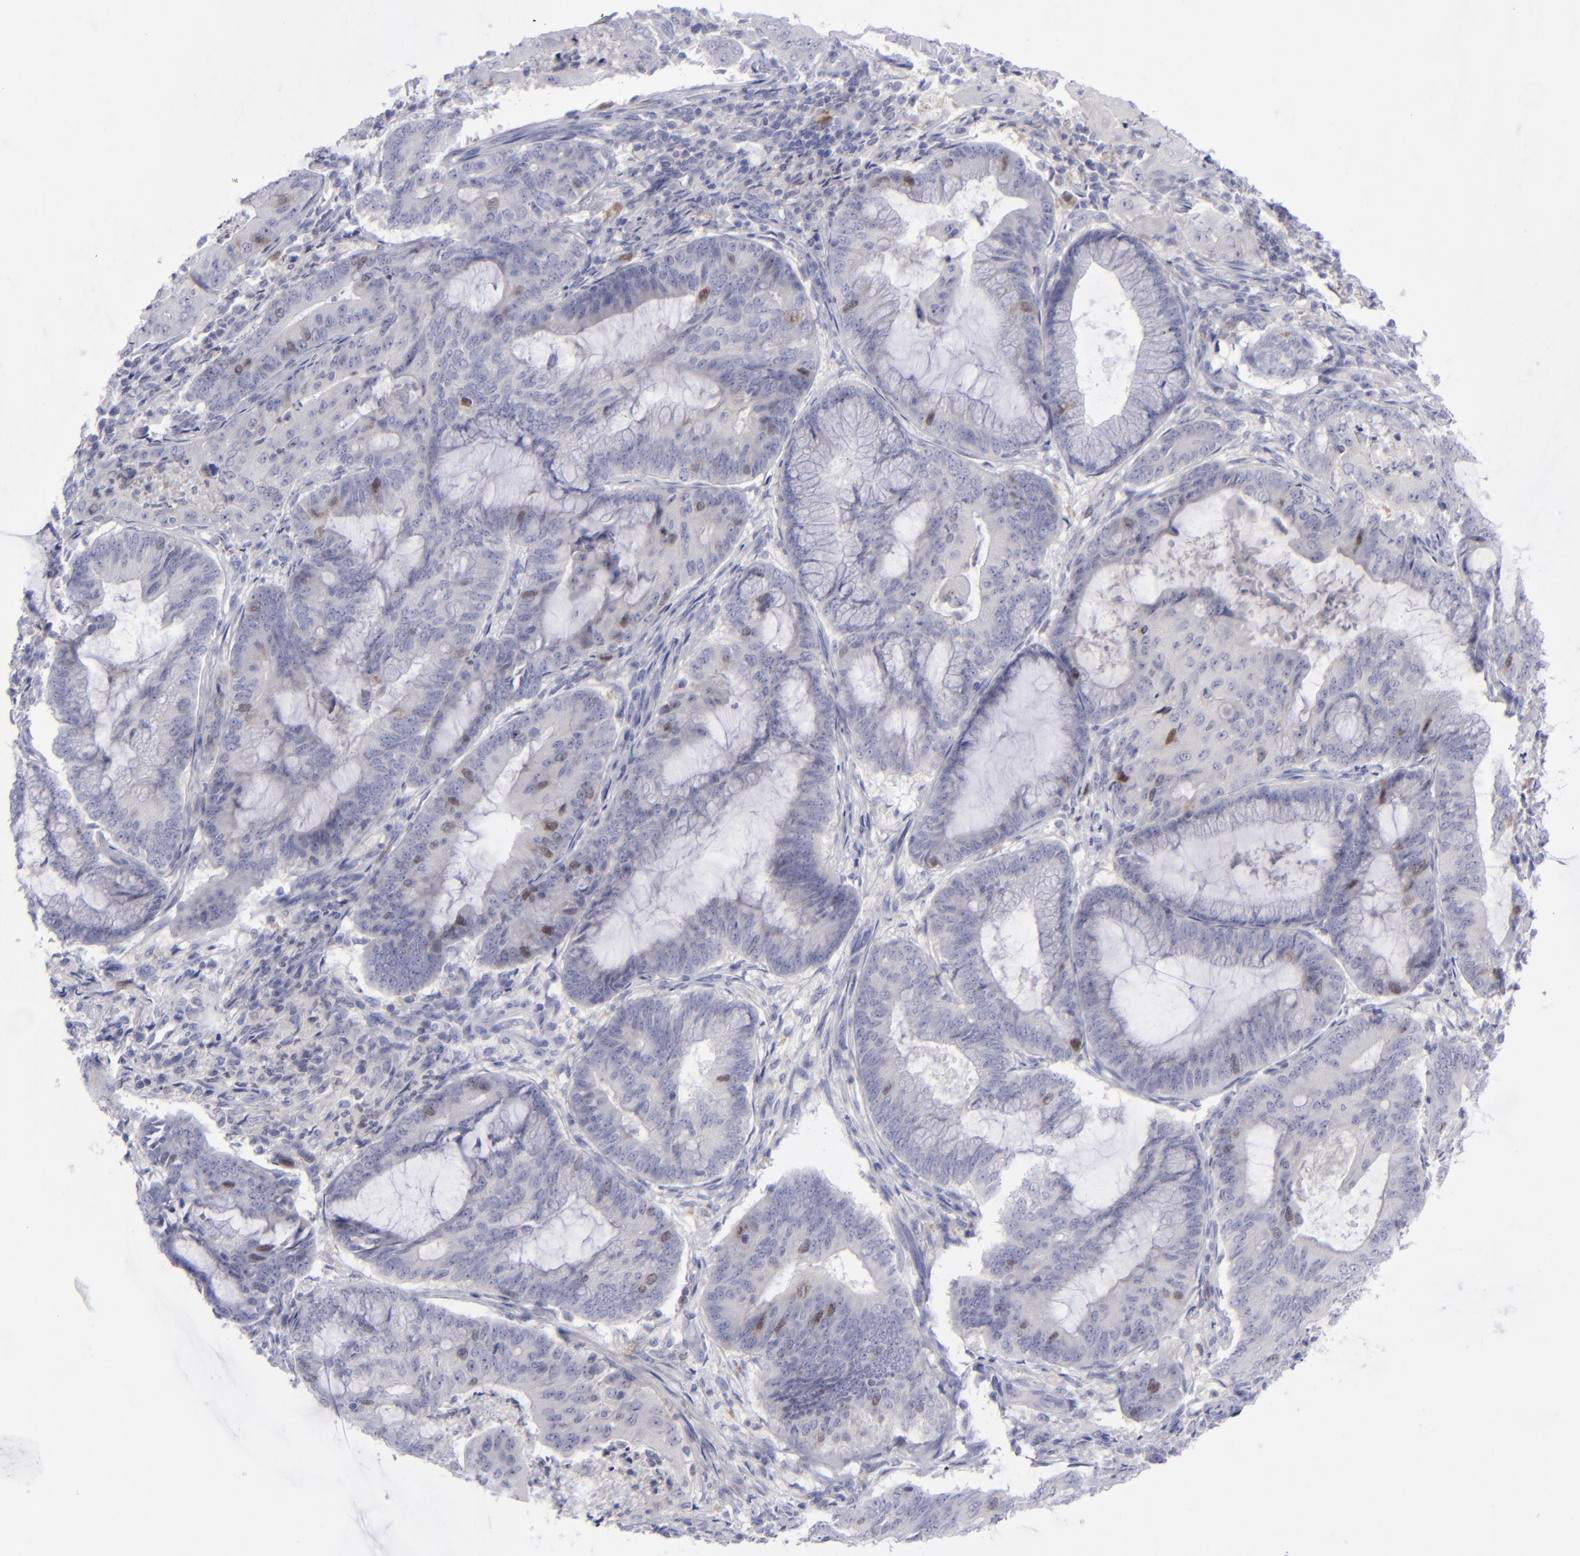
{"staining": {"intensity": "weak", "quantity": "<25%", "location": "nuclear"}, "tissue": "endometrial cancer", "cell_type": "Tumor cells", "image_type": "cancer", "snomed": [{"axis": "morphology", "description": "Adenocarcinoma, NOS"}, {"axis": "topography", "description": "Endometrium"}], "caption": "Immunohistochemistry photomicrograph of human endometrial cancer stained for a protein (brown), which reveals no expression in tumor cells.", "gene": "AURKA", "patient": {"sex": "female", "age": 63}}